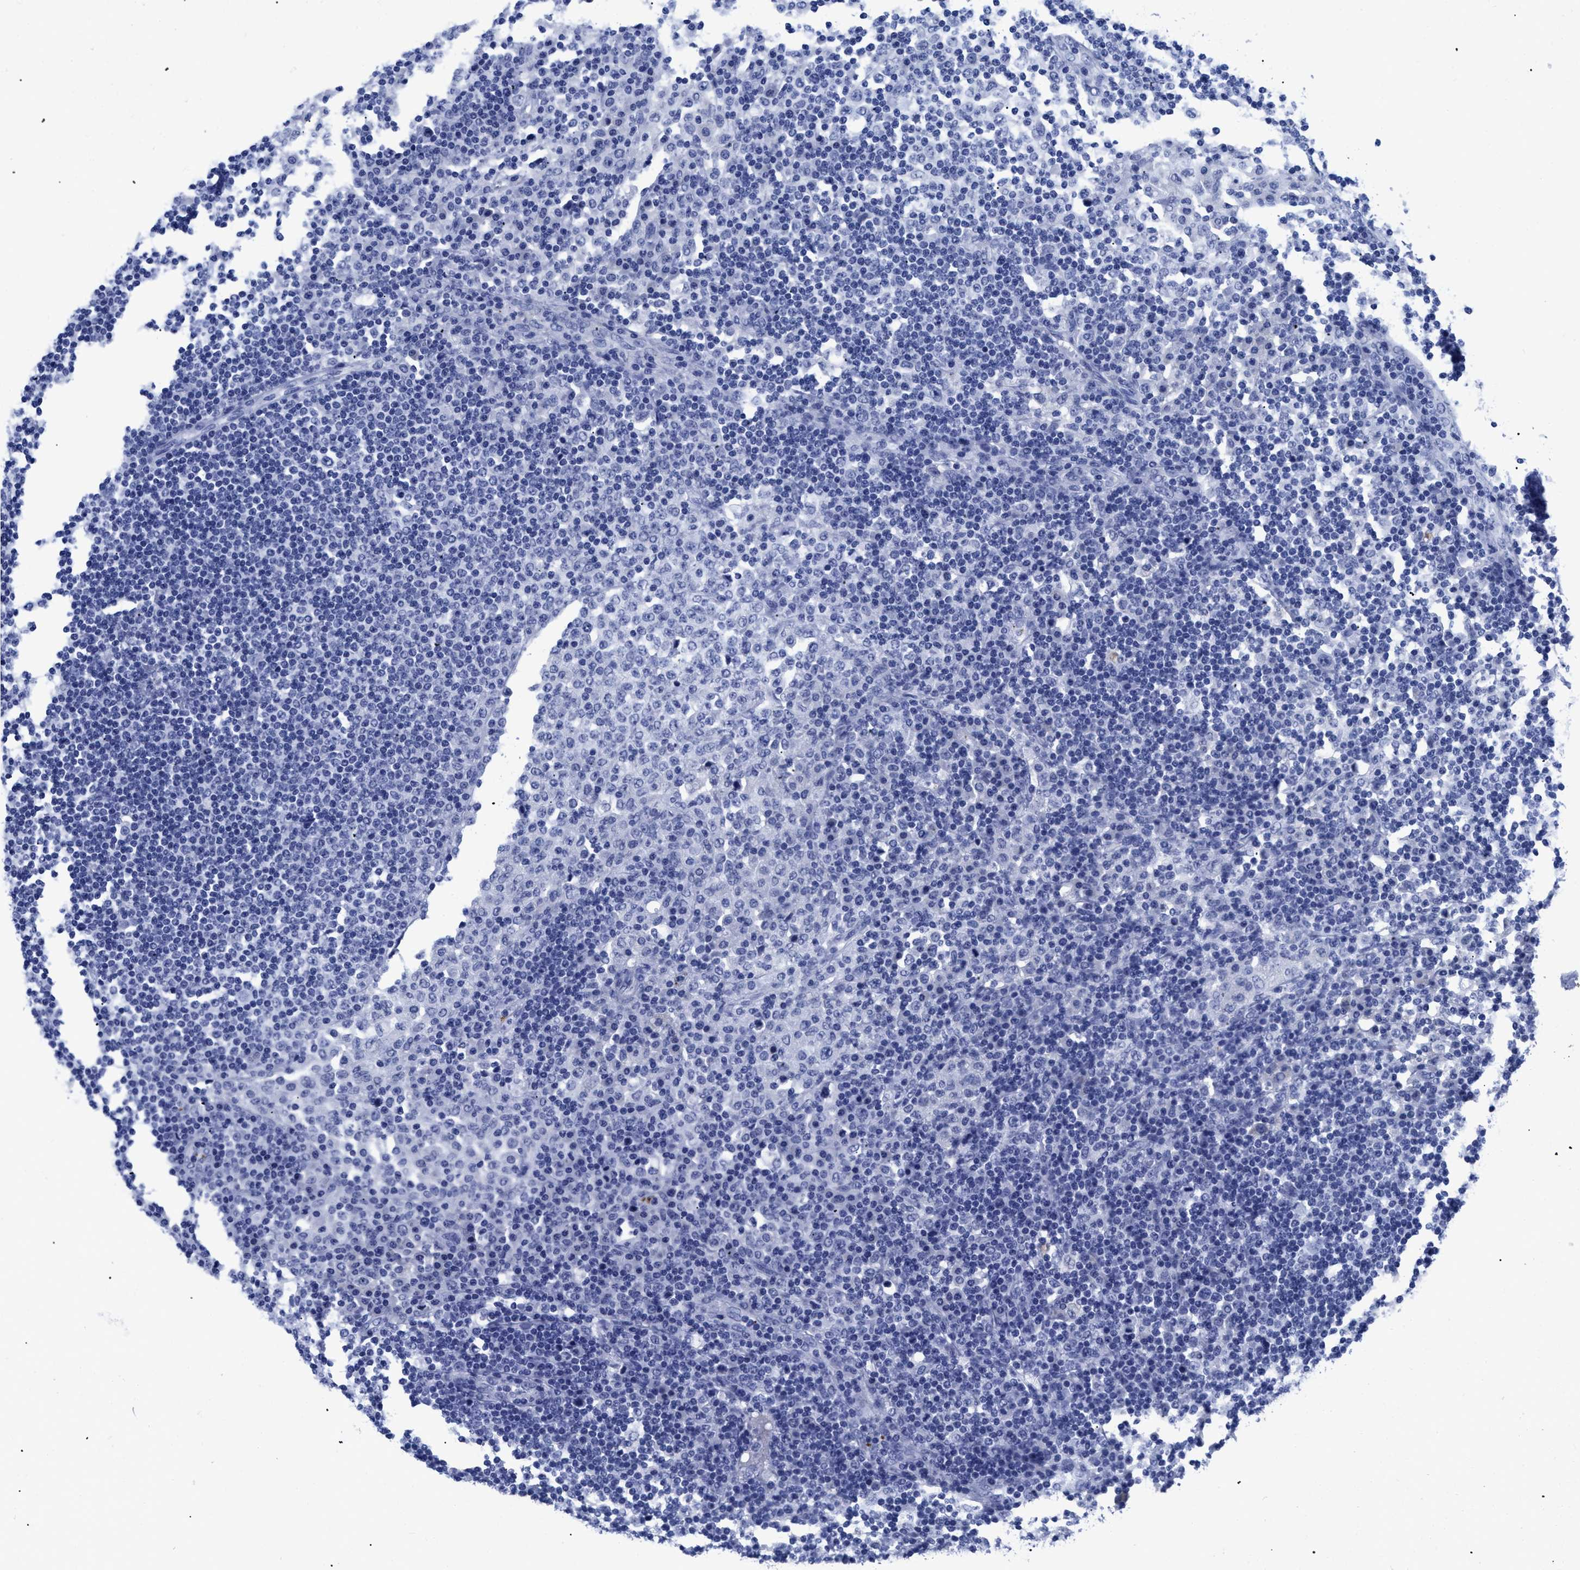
{"staining": {"intensity": "negative", "quantity": "none", "location": "none"}, "tissue": "lymph node", "cell_type": "Germinal center cells", "image_type": "normal", "snomed": [{"axis": "morphology", "description": "Normal tissue, NOS"}, {"axis": "topography", "description": "Lymph node"}], "caption": "DAB immunohistochemical staining of normal lymph node demonstrates no significant expression in germinal center cells.", "gene": "TREML1", "patient": {"sex": "female", "age": 53}}